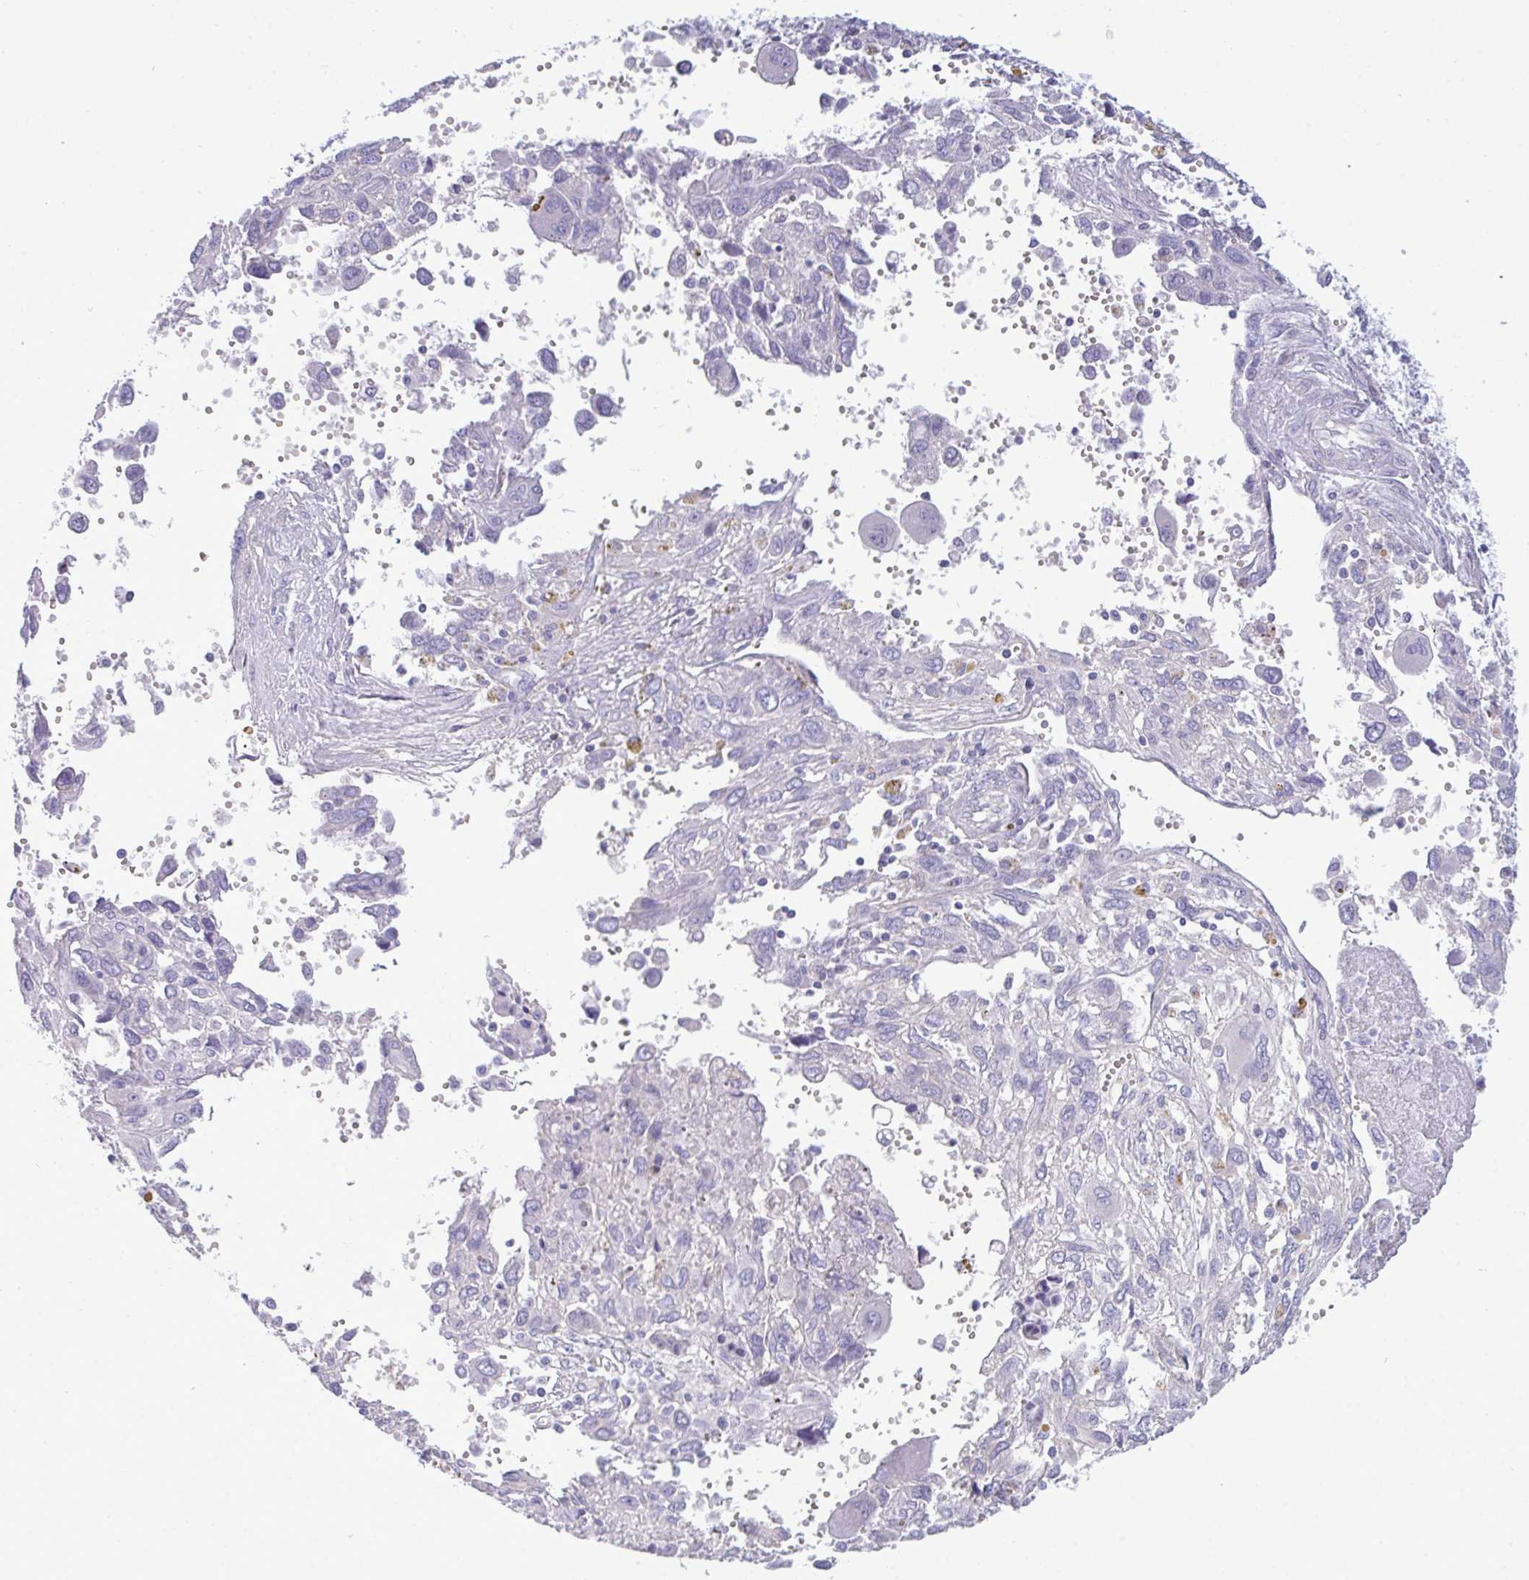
{"staining": {"intensity": "negative", "quantity": "none", "location": "none"}, "tissue": "pancreatic cancer", "cell_type": "Tumor cells", "image_type": "cancer", "snomed": [{"axis": "morphology", "description": "Adenocarcinoma, NOS"}, {"axis": "topography", "description": "Pancreas"}], "caption": "Pancreatic cancer (adenocarcinoma) was stained to show a protein in brown. There is no significant positivity in tumor cells.", "gene": "MYH10", "patient": {"sex": "female", "age": 47}}